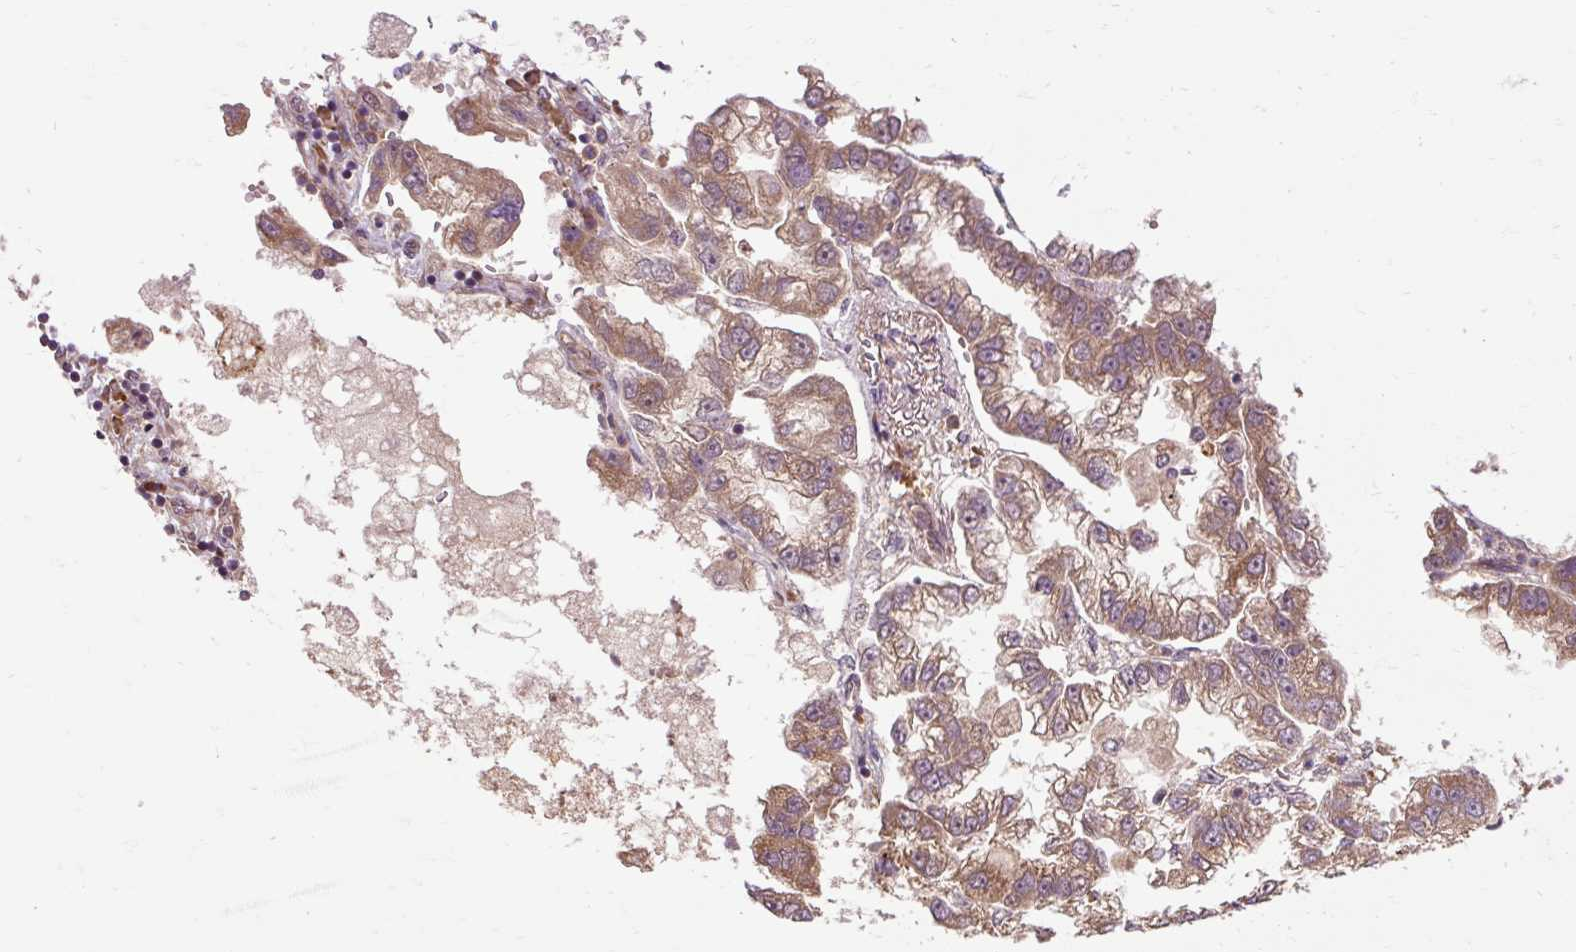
{"staining": {"intensity": "moderate", "quantity": ">75%", "location": "cytoplasmic/membranous"}, "tissue": "lung cancer", "cell_type": "Tumor cells", "image_type": "cancer", "snomed": [{"axis": "morphology", "description": "Adenocarcinoma, NOS"}, {"axis": "topography", "description": "Lung"}], "caption": "The photomicrograph shows staining of lung cancer, revealing moderate cytoplasmic/membranous protein staining (brown color) within tumor cells. Nuclei are stained in blue.", "gene": "FLRT1", "patient": {"sex": "female", "age": 54}}